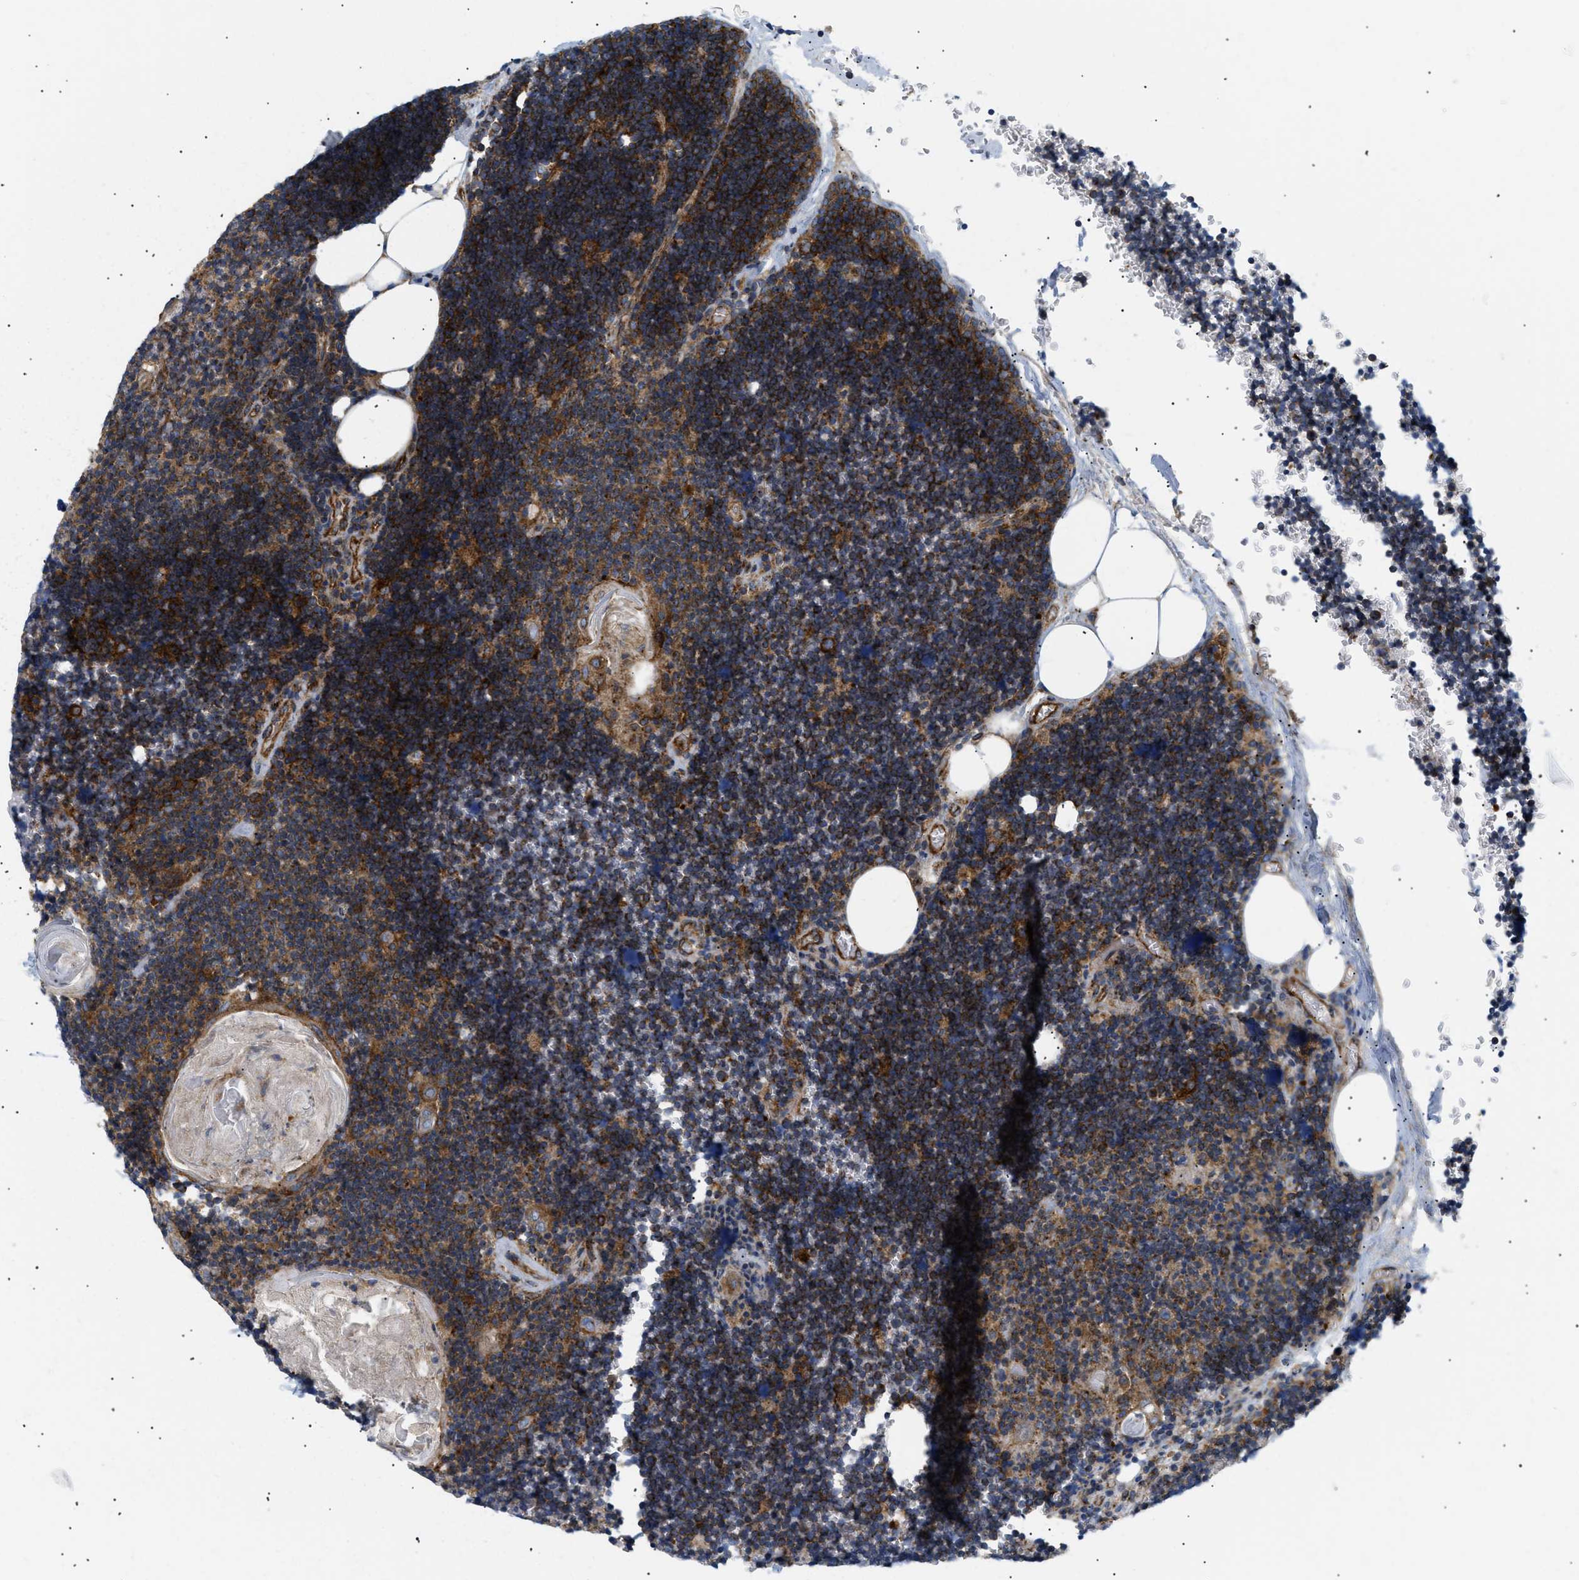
{"staining": {"intensity": "moderate", "quantity": ">75%", "location": "cytoplasmic/membranous"}, "tissue": "lymph node", "cell_type": "Germinal center cells", "image_type": "normal", "snomed": [{"axis": "morphology", "description": "Normal tissue, NOS"}, {"axis": "topography", "description": "Lymph node"}], "caption": "Immunohistochemical staining of unremarkable lymph node reveals medium levels of moderate cytoplasmic/membranous expression in about >75% of germinal center cells.", "gene": "DCTN4", "patient": {"sex": "male", "age": 33}}